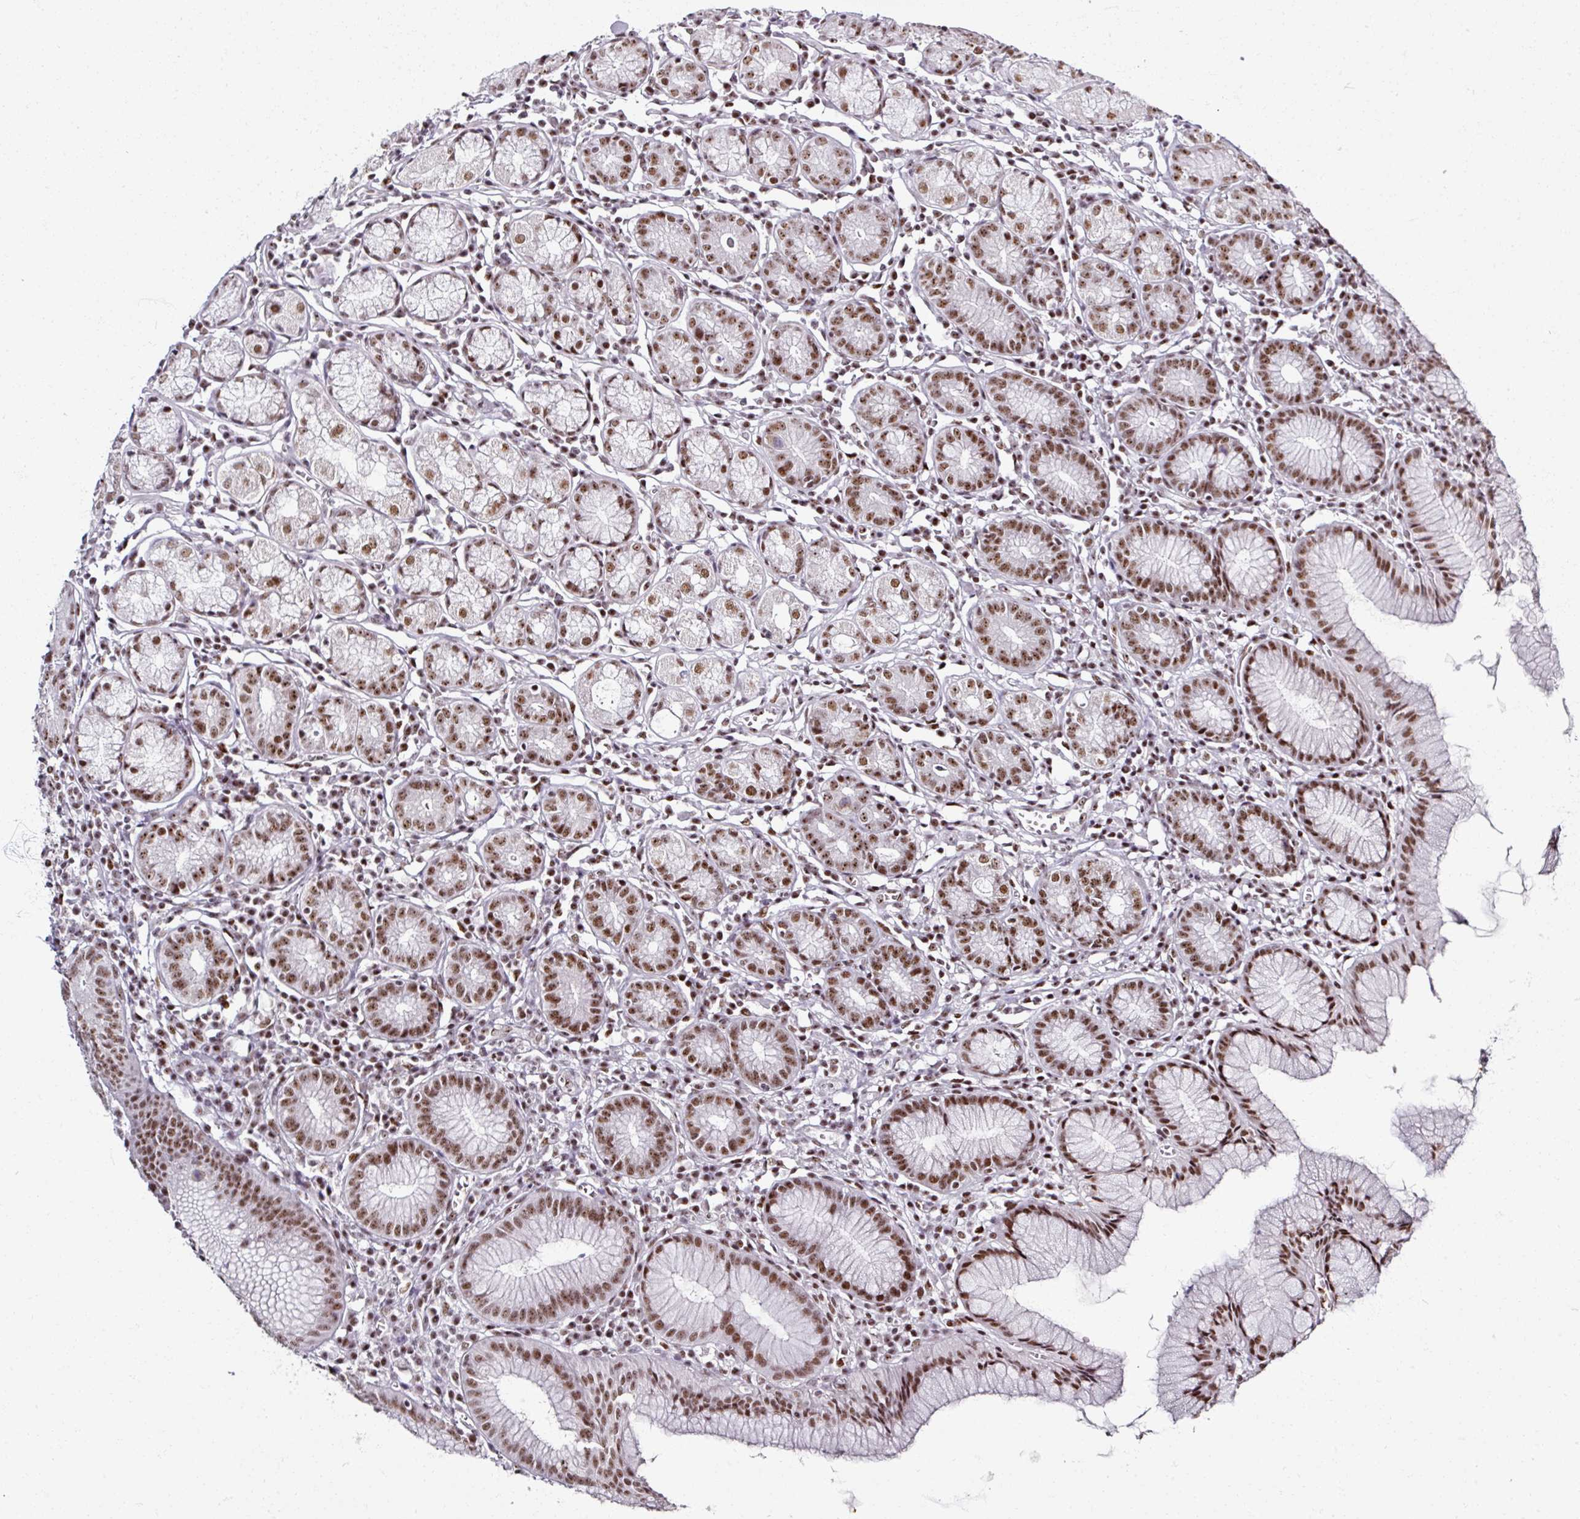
{"staining": {"intensity": "strong", "quantity": ">75%", "location": "nuclear"}, "tissue": "stomach", "cell_type": "Glandular cells", "image_type": "normal", "snomed": [{"axis": "morphology", "description": "Normal tissue, NOS"}, {"axis": "topography", "description": "Stomach"}], "caption": "This histopathology image reveals IHC staining of unremarkable human stomach, with high strong nuclear positivity in about >75% of glandular cells.", "gene": "ADAR", "patient": {"sex": "male", "age": 55}}